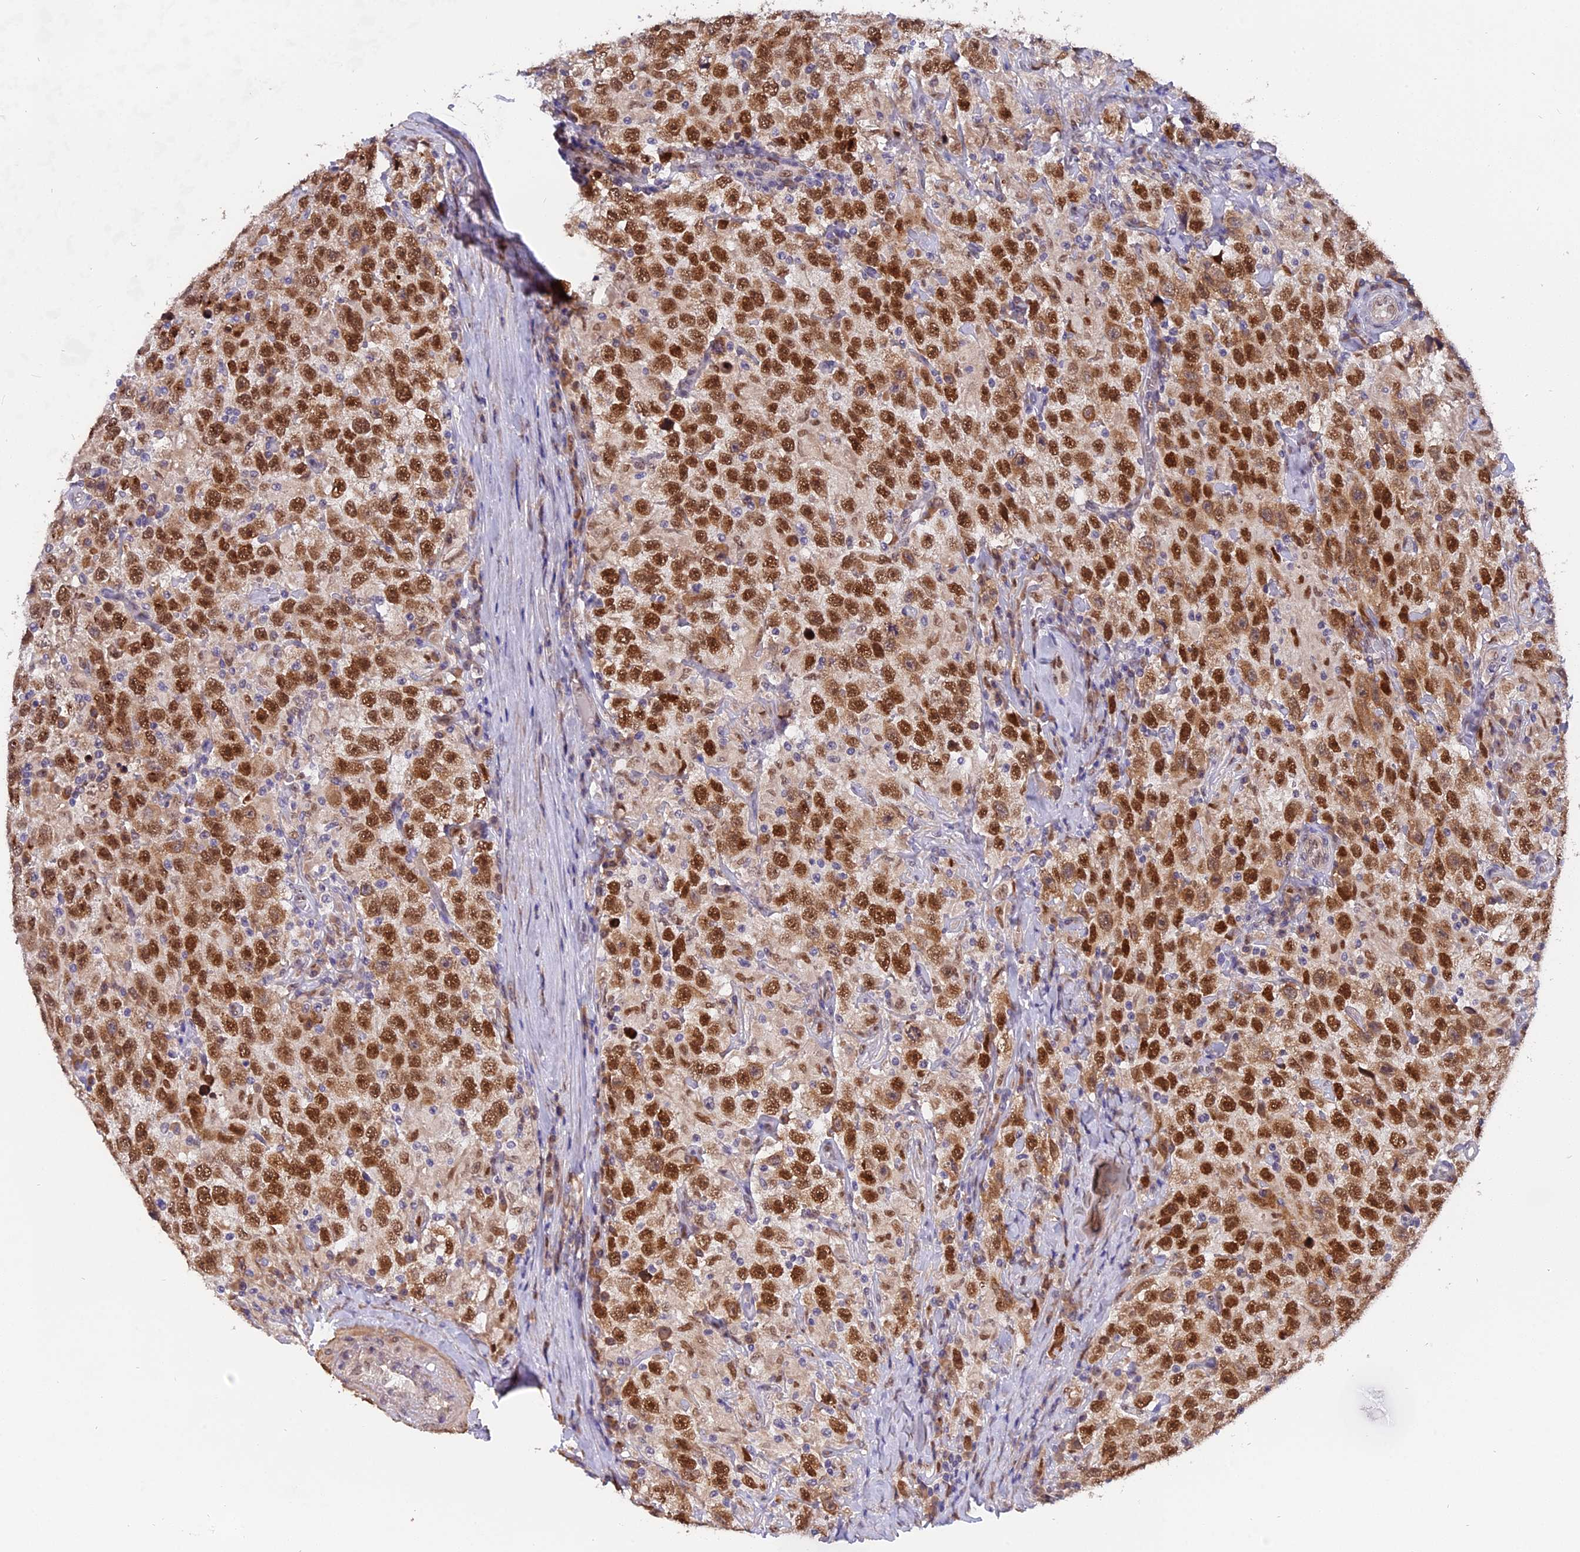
{"staining": {"intensity": "strong", "quantity": ">75%", "location": "nuclear"}, "tissue": "testis cancer", "cell_type": "Tumor cells", "image_type": "cancer", "snomed": [{"axis": "morphology", "description": "Seminoma, NOS"}, {"axis": "topography", "description": "Testis"}], "caption": "DAB immunohistochemical staining of testis cancer (seminoma) demonstrates strong nuclear protein staining in about >75% of tumor cells.", "gene": "FAM118B", "patient": {"sex": "male", "age": 41}}